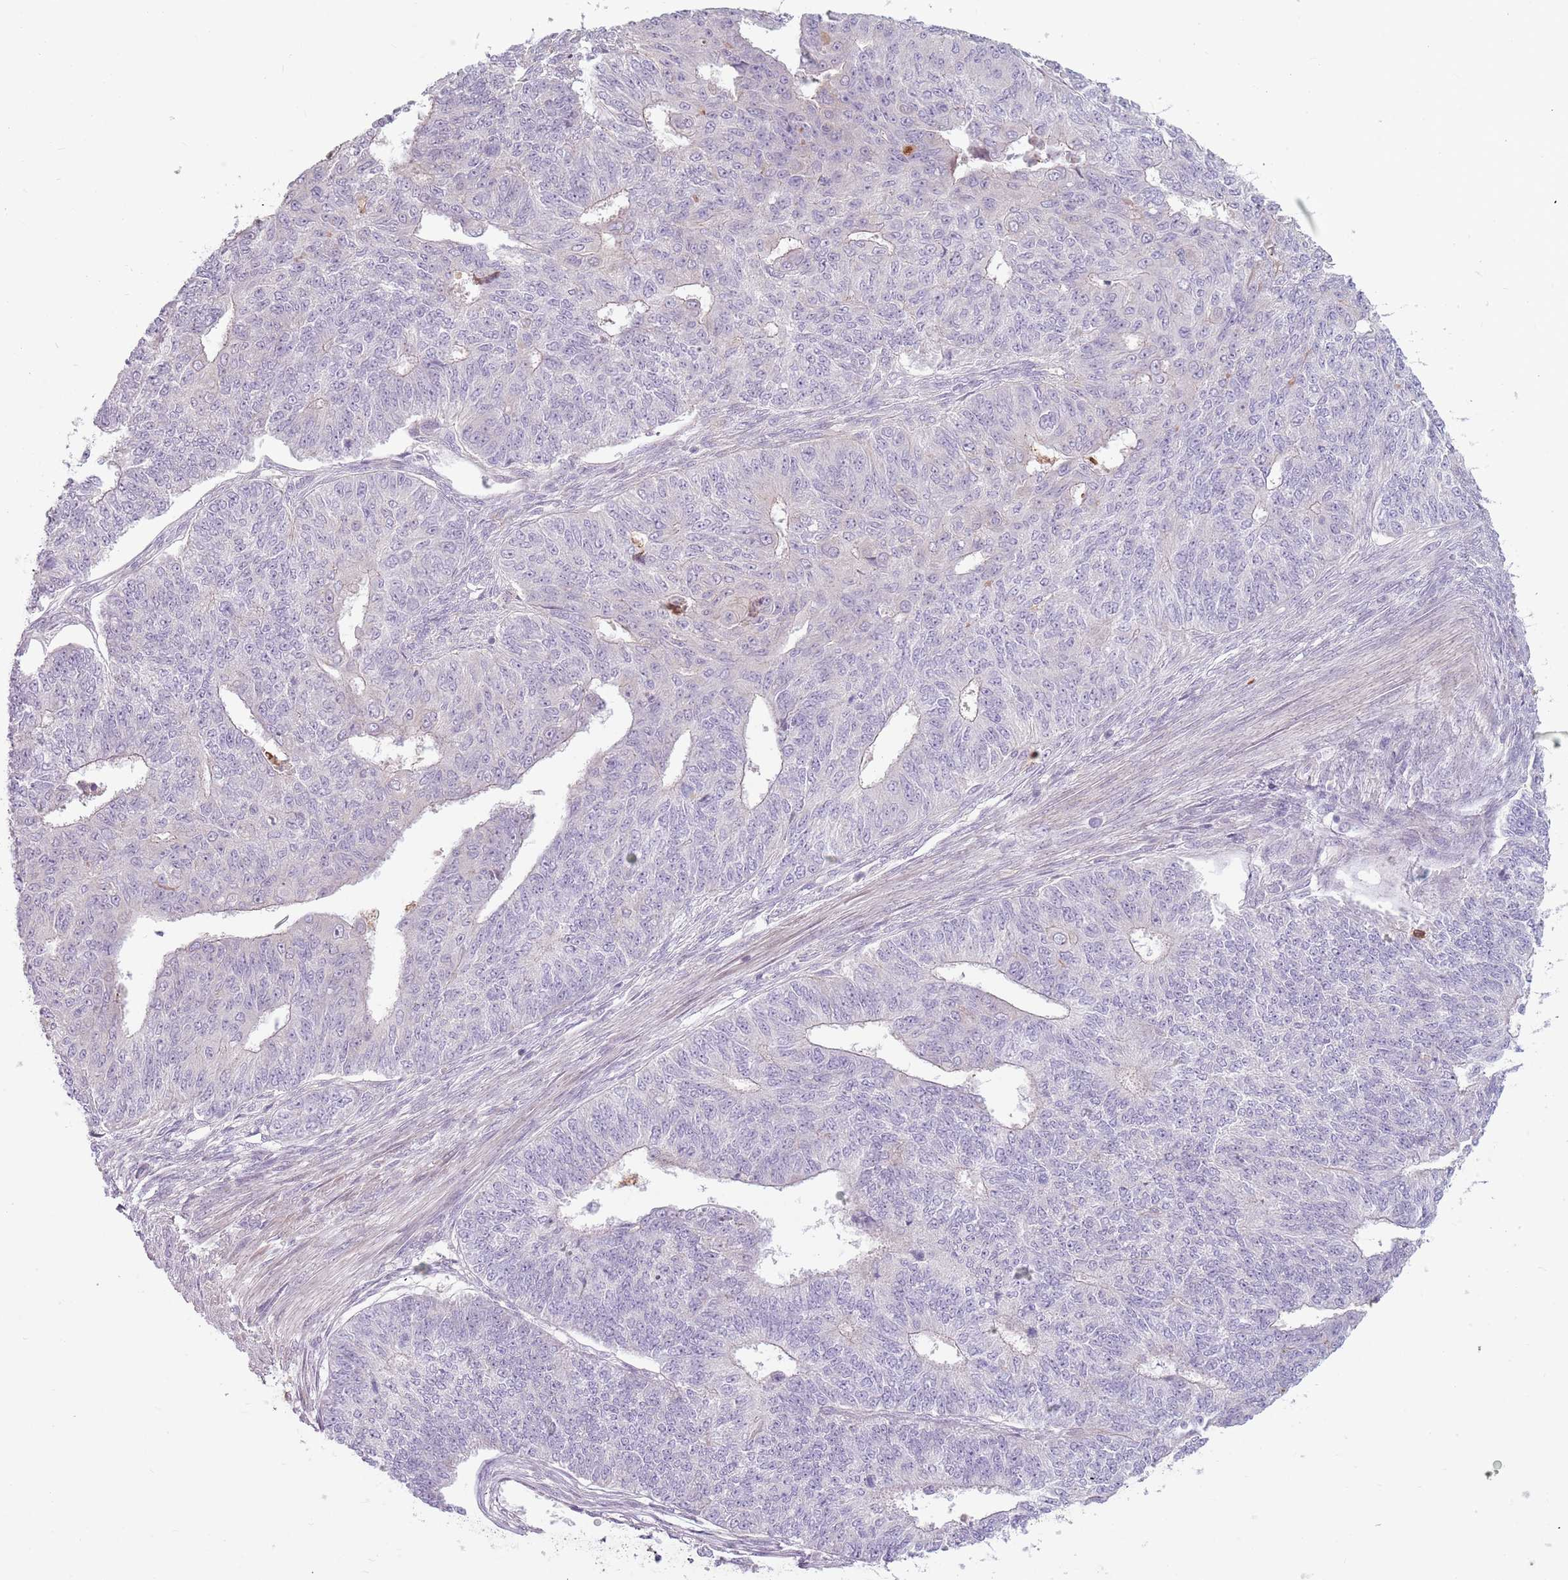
{"staining": {"intensity": "negative", "quantity": "none", "location": "none"}, "tissue": "endometrial cancer", "cell_type": "Tumor cells", "image_type": "cancer", "snomed": [{"axis": "morphology", "description": "Adenocarcinoma, NOS"}, {"axis": "topography", "description": "Endometrium"}], "caption": "Tumor cells are negative for protein expression in human endometrial cancer. (DAB (3,3'-diaminobenzidine) immunohistochemistry, high magnification).", "gene": "SPAG4", "patient": {"sex": "female", "age": 32}}